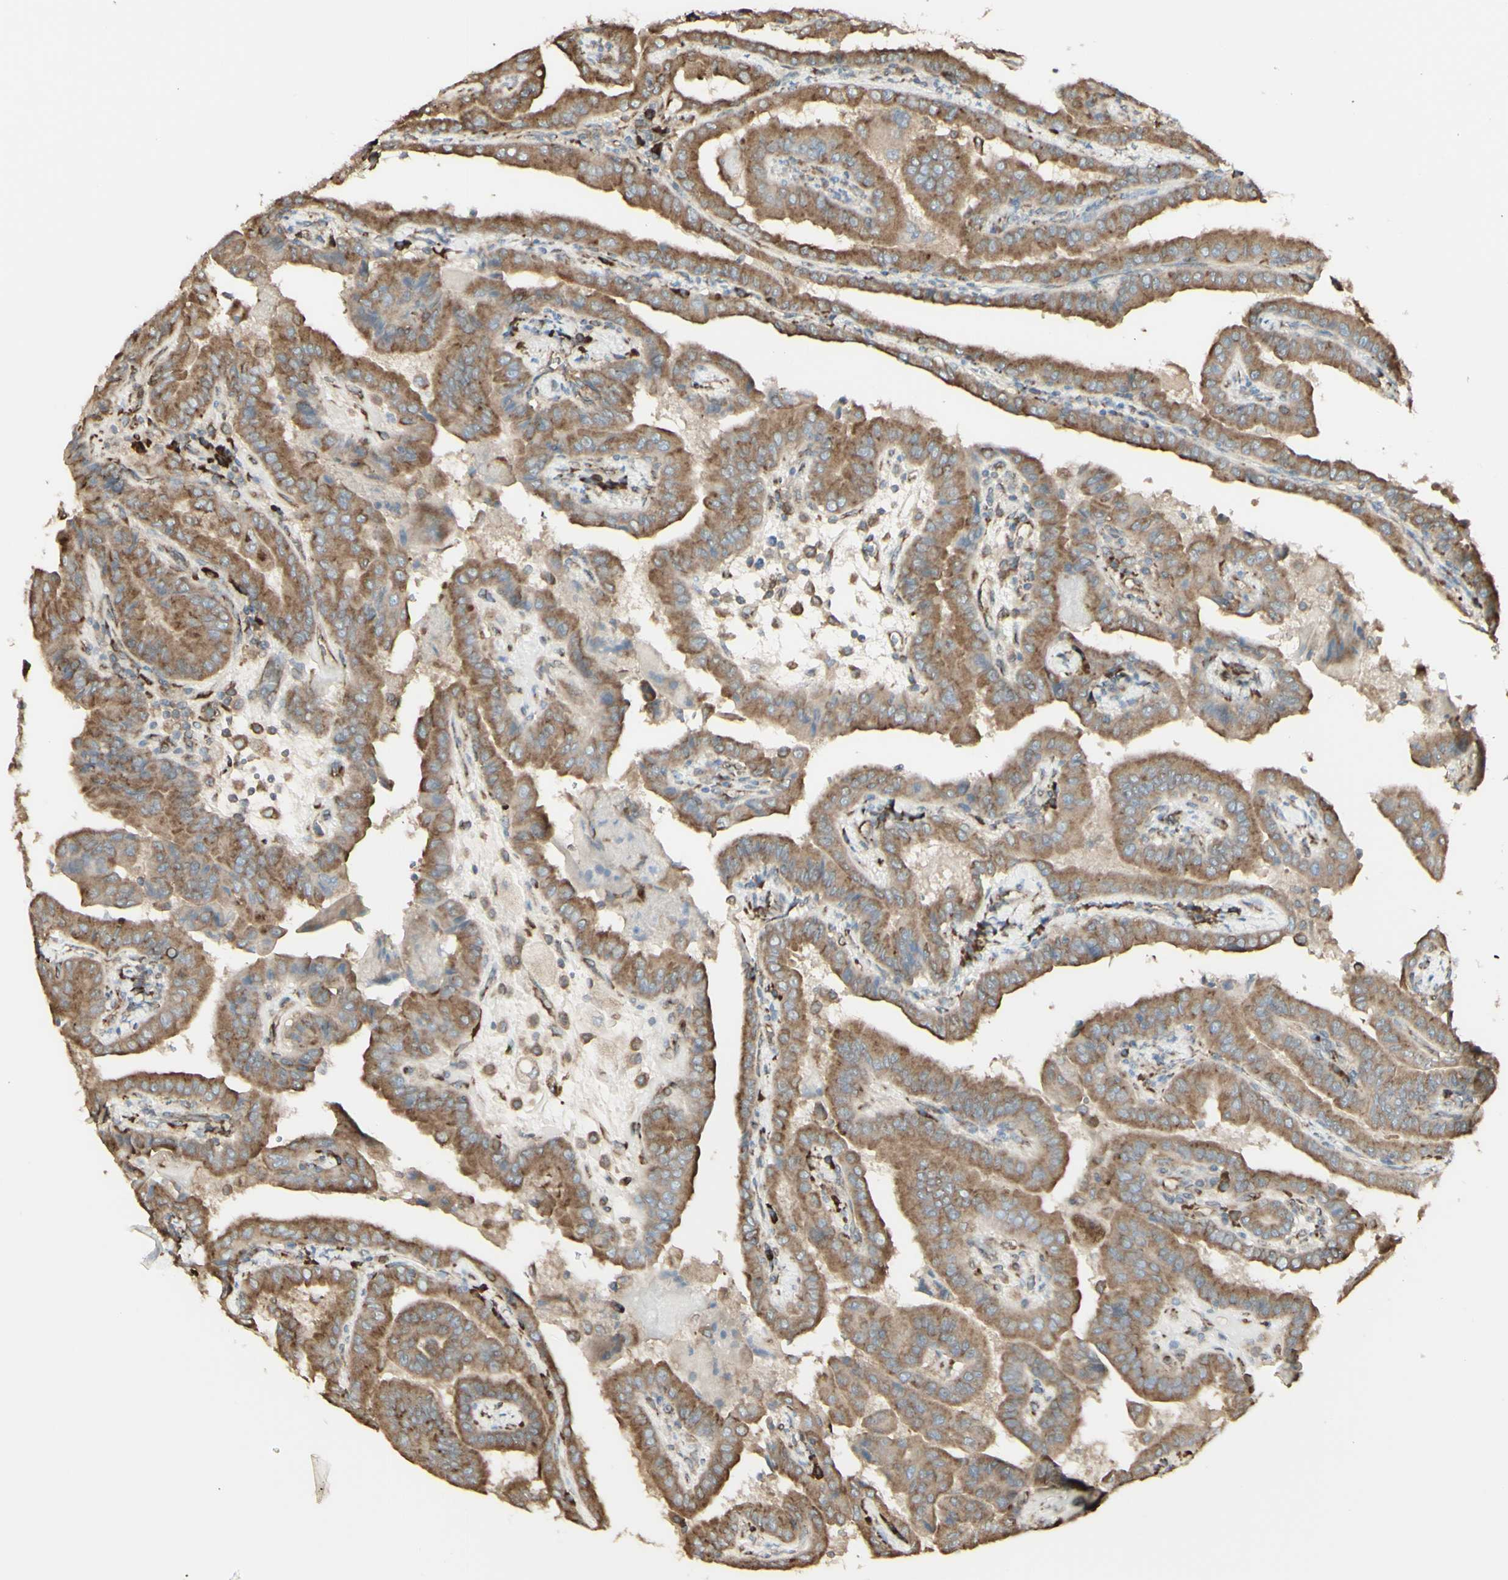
{"staining": {"intensity": "moderate", "quantity": ">75%", "location": "cytoplasmic/membranous"}, "tissue": "thyroid cancer", "cell_type": "Tumor cells", "image_type": "cancer", "snomed": [{"axis": "morphology", "description": "Papillary adenocarcinoma, NOS"}, {"axis": "topography", "description": "Thyroid gland"}], "caption": "Thyroid cancer (papillary adenocarcinoma) tissue shows moderate cytoplasmic/membranous positivity in about >75% of tumor cells (Stains: DAB (3,3'-diaminobenzidine) in brown, nuclei in blue, Microscopy: brightfield microscopy at high magnification).", "gene": "EEF1B2", "patient": {"sex": "male", "age": 33}}